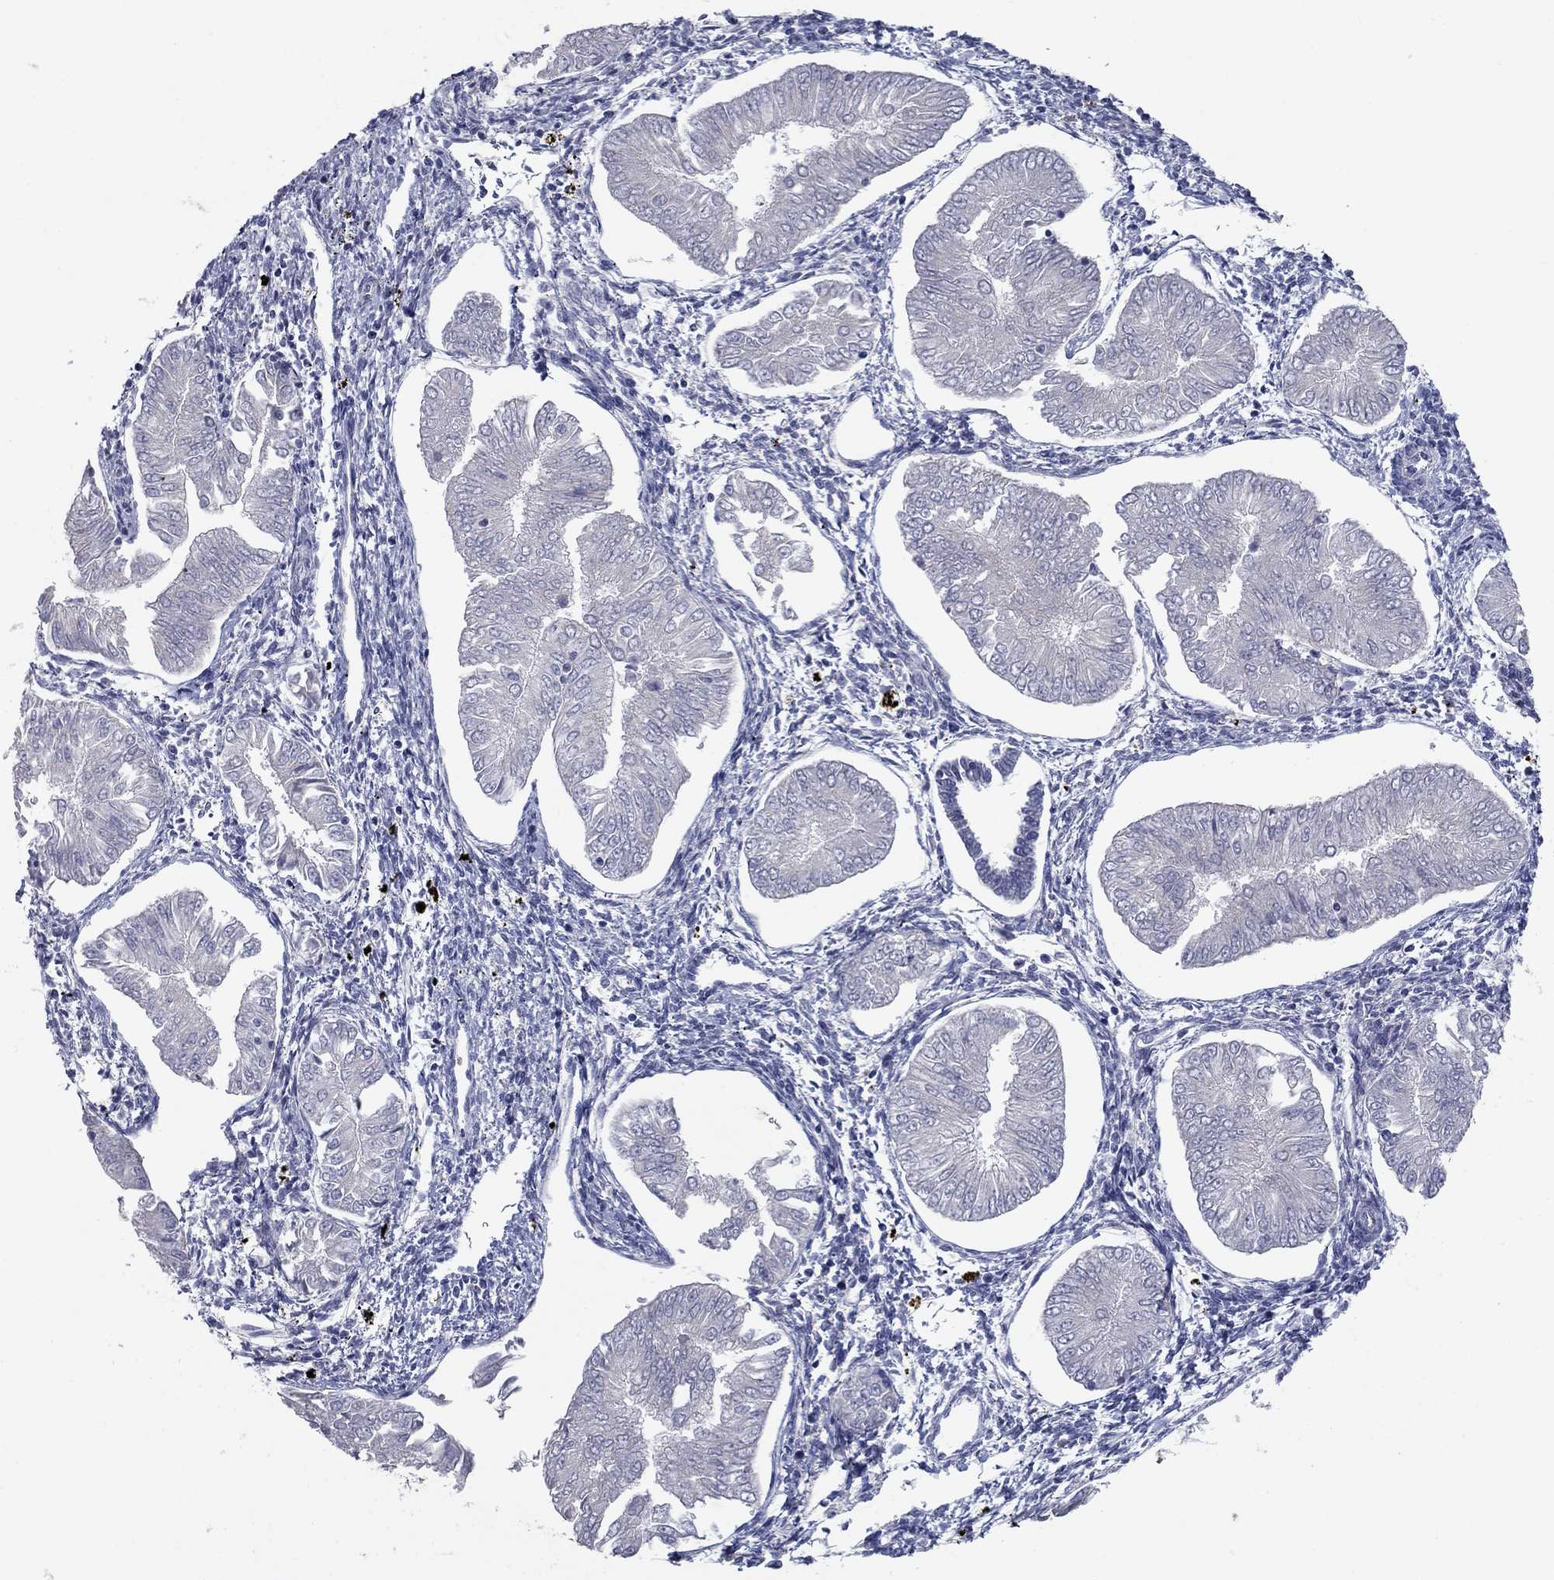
{"staining": {"intensity": "negative", "quantity": "none", "location": "none"}, "tissue": "endometrial cancer", "cell_type": "Tumor cells", "image_type": "cancer", "snomed": [{"axis": "morphology", "description": "Adenocarcinoma, NOS"}, {"axis": "topography", "description": "Endometrium"}], "caption": "This is an IHC histopathology image of adenocarcinoma (endometrial). There is no staining in tumor cells.", "gene": "PTGDS", "patient": {"sex": "female", "age": 53}}